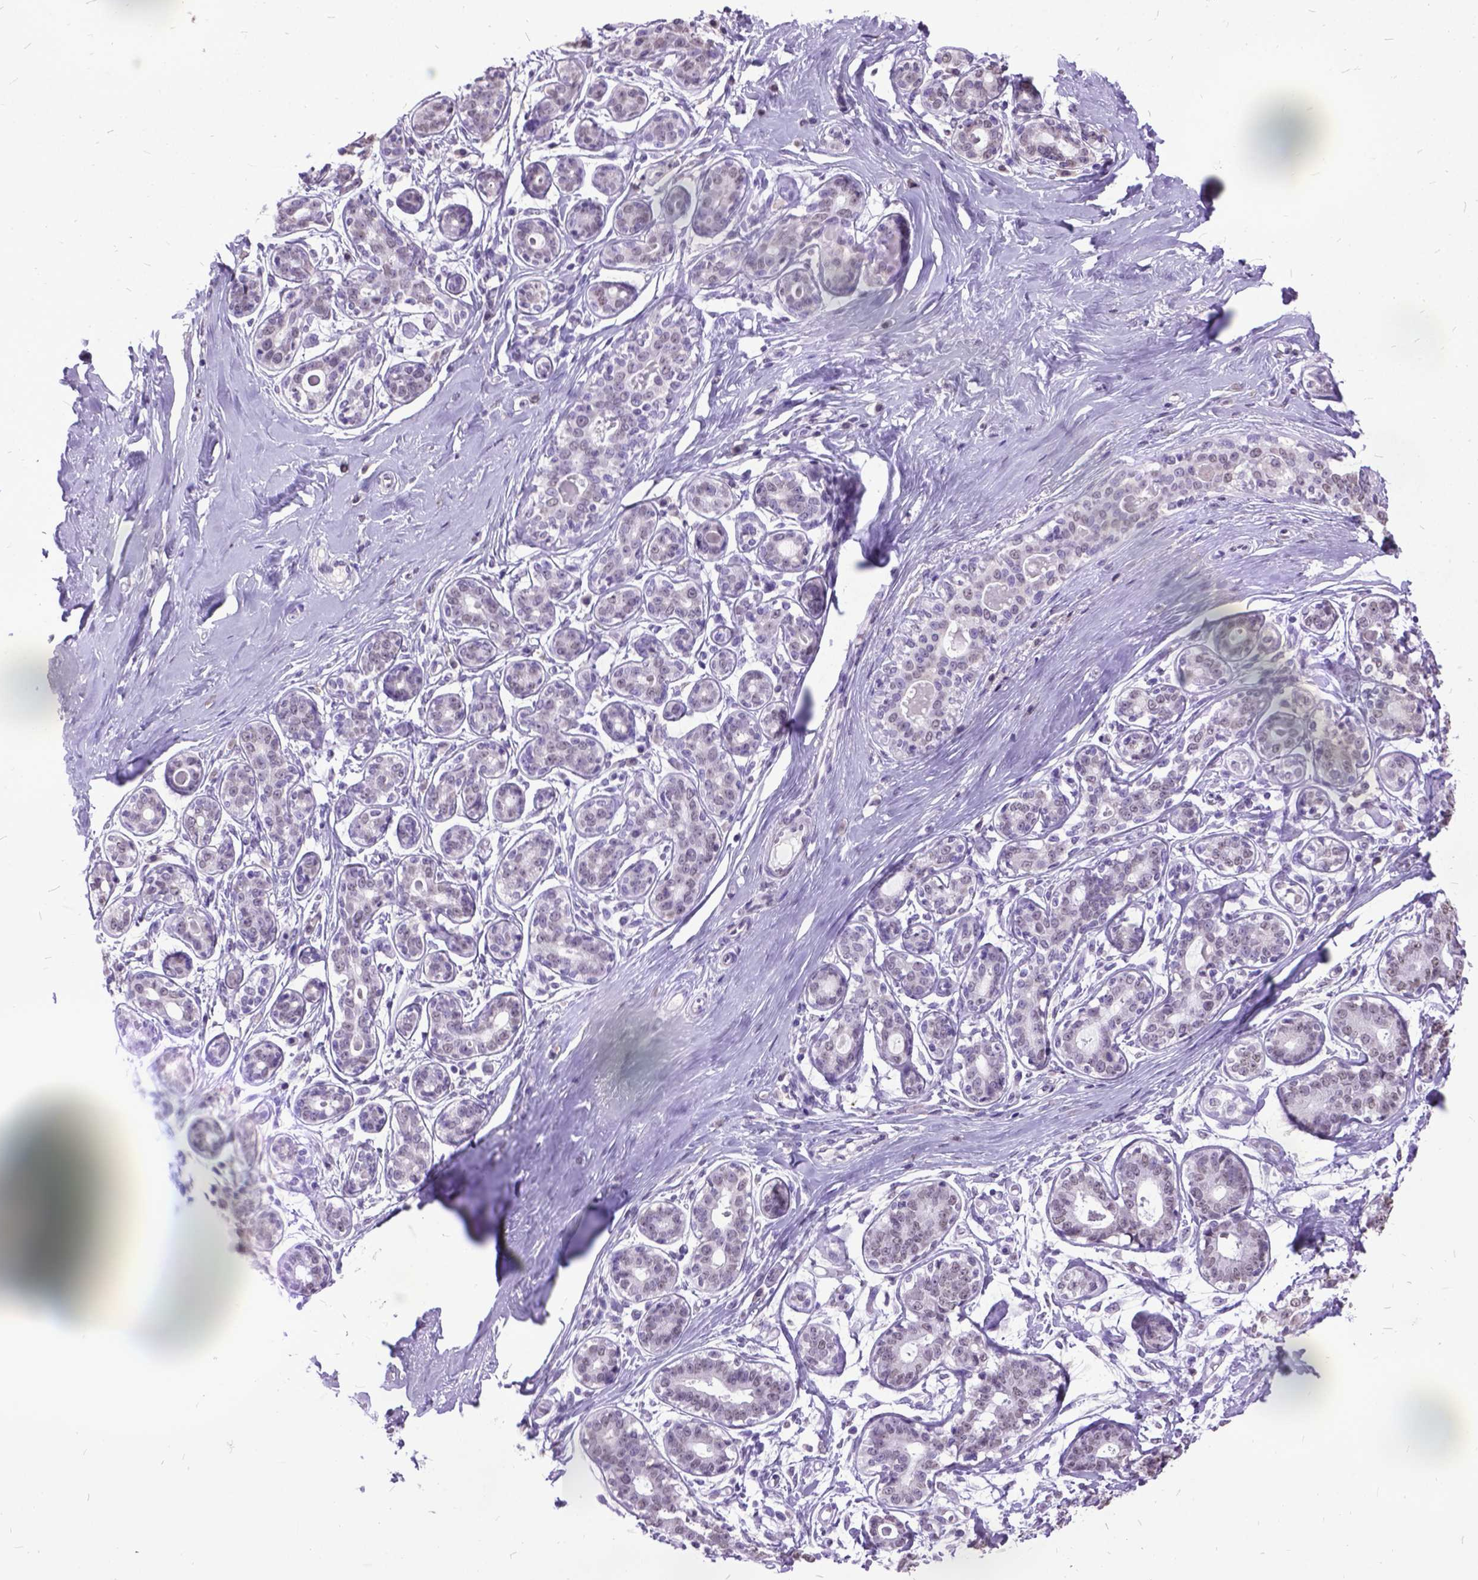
{"staining": {"intensity": "negative", "quantity": "none", "location": "none"}, "tissue": "breast", "cell_type": "Adipocytes", "image_type": "normal", "snomed": [{"axis": "morphology", "description": "Normal tissue, NOS"}, {"axis": "topography", "description": "Skin"}, {"axis": "topography", "description": "Breast"}], "caption": "Immunohistochemical staining of unremarkable breast shows no significant positivity in adipocytes.", "gene": "MARCHF10", "patient": {"sex": "female", "age": 43}}